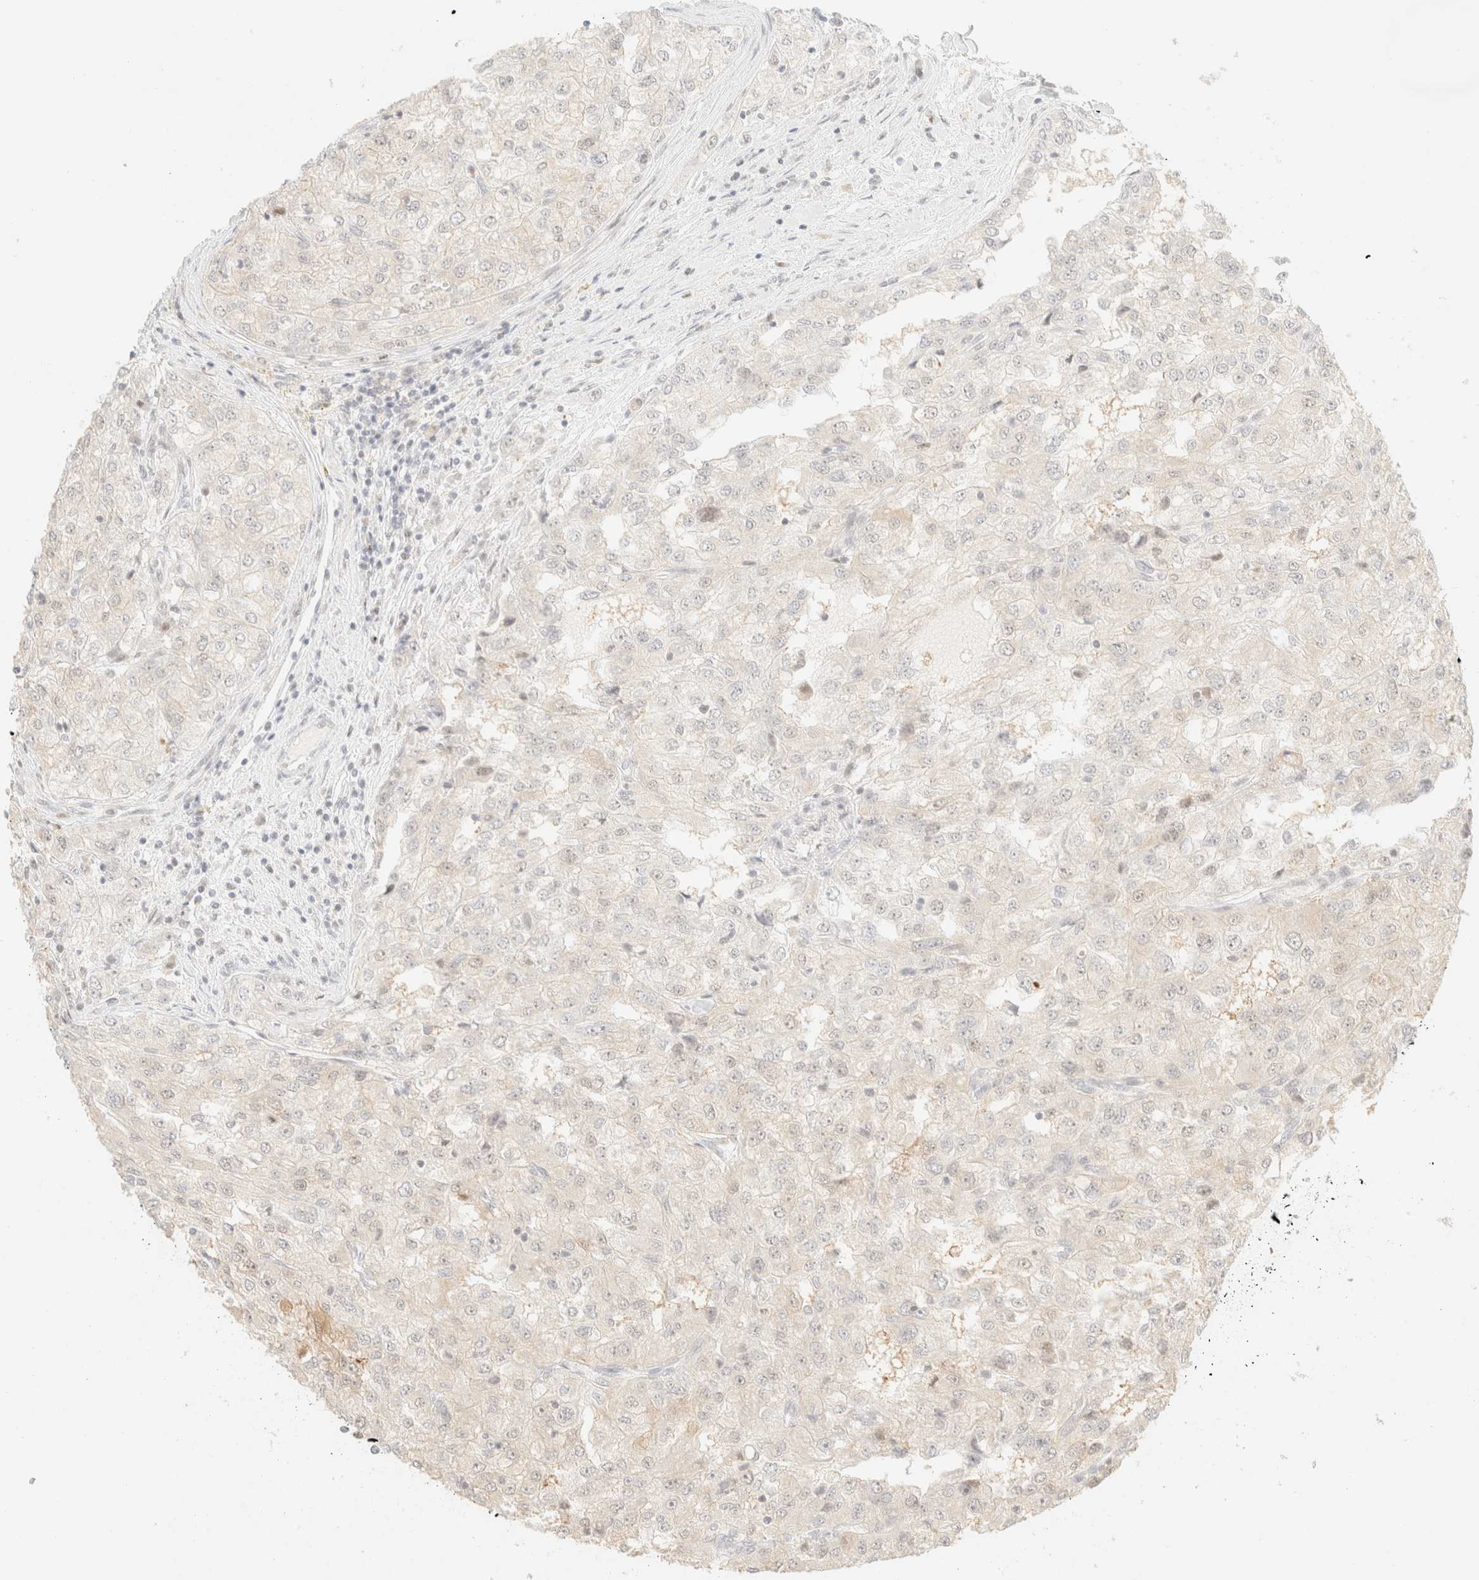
{"staining": {"intensity": "negative", "quantity": "none", "location": "none"}, "tissue": "renal cancer", "cell_type": "Tumor cells", "image_type": "cancer", "snomed": [{"axis": "morphology", "description": "Adenocarcinoma, NOS"}, {"axis": "topography", "description": "Kidney"}], "caption": "High magnification brightfield microscopy of renal cancer stained with DAB (3,3'-diaminobenzidine) (brown) and counterstained with hematoxylin (blue): tumor cells show no significant expression.", "gene": "TSR1", "patient": {"sex": "female", "age": 54}}